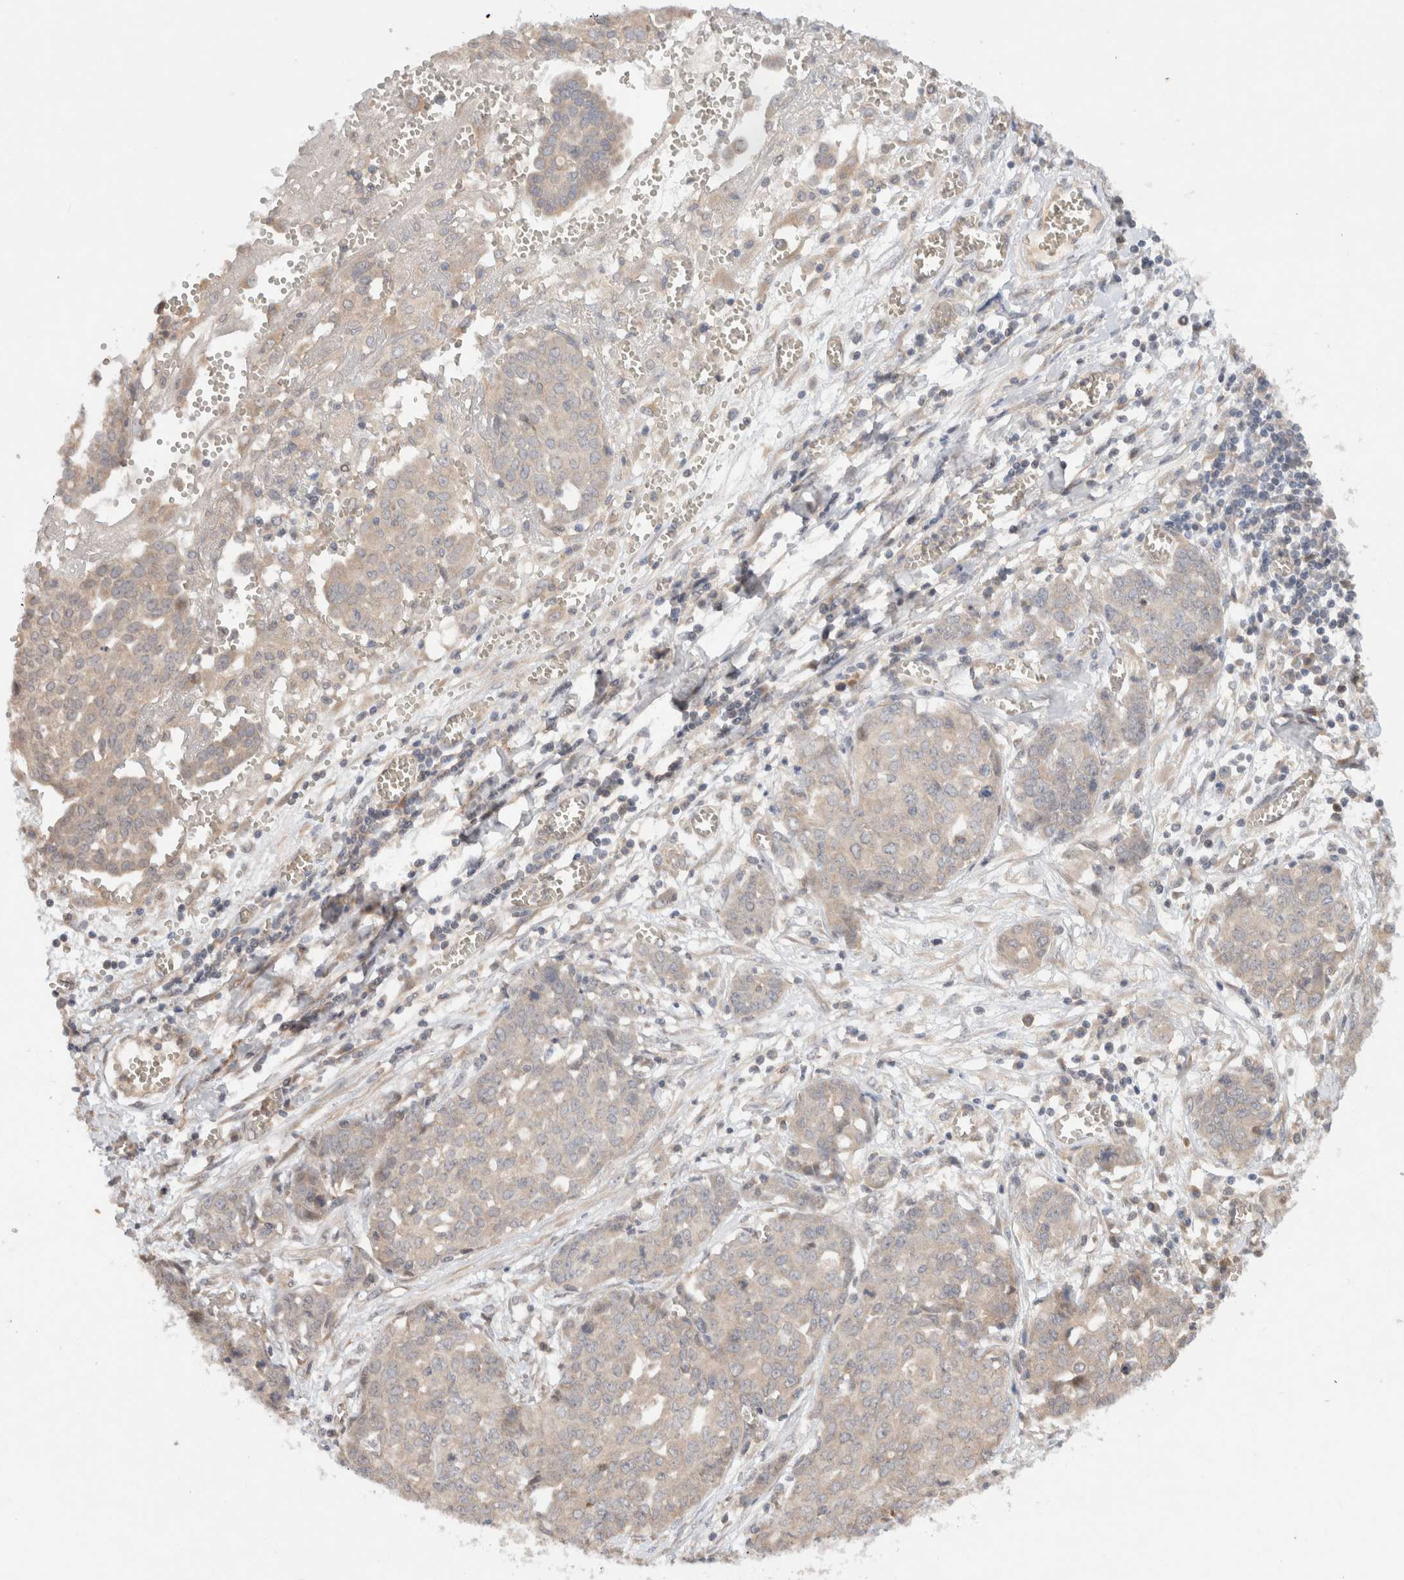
{"staining": {"intensity": "negative", "quantity": "none", "location": "none"}, "tissue": "ovarian cancer", "cell_type": "Tumor cells", "image_type": "cancer", "snomed": [{"axis": "morphology", "description": "Cystadenocarcinoma, serous, NOS"}, {"axis": "topography", "description": "Soft tissue"}, {"axis": "topography", "description": "Ovary"}], "caption": "Tumor cells show no significant expression in ovarian cancer.", "gene": "KLHL20", "patient": {"sex": "female", "age": 57}}